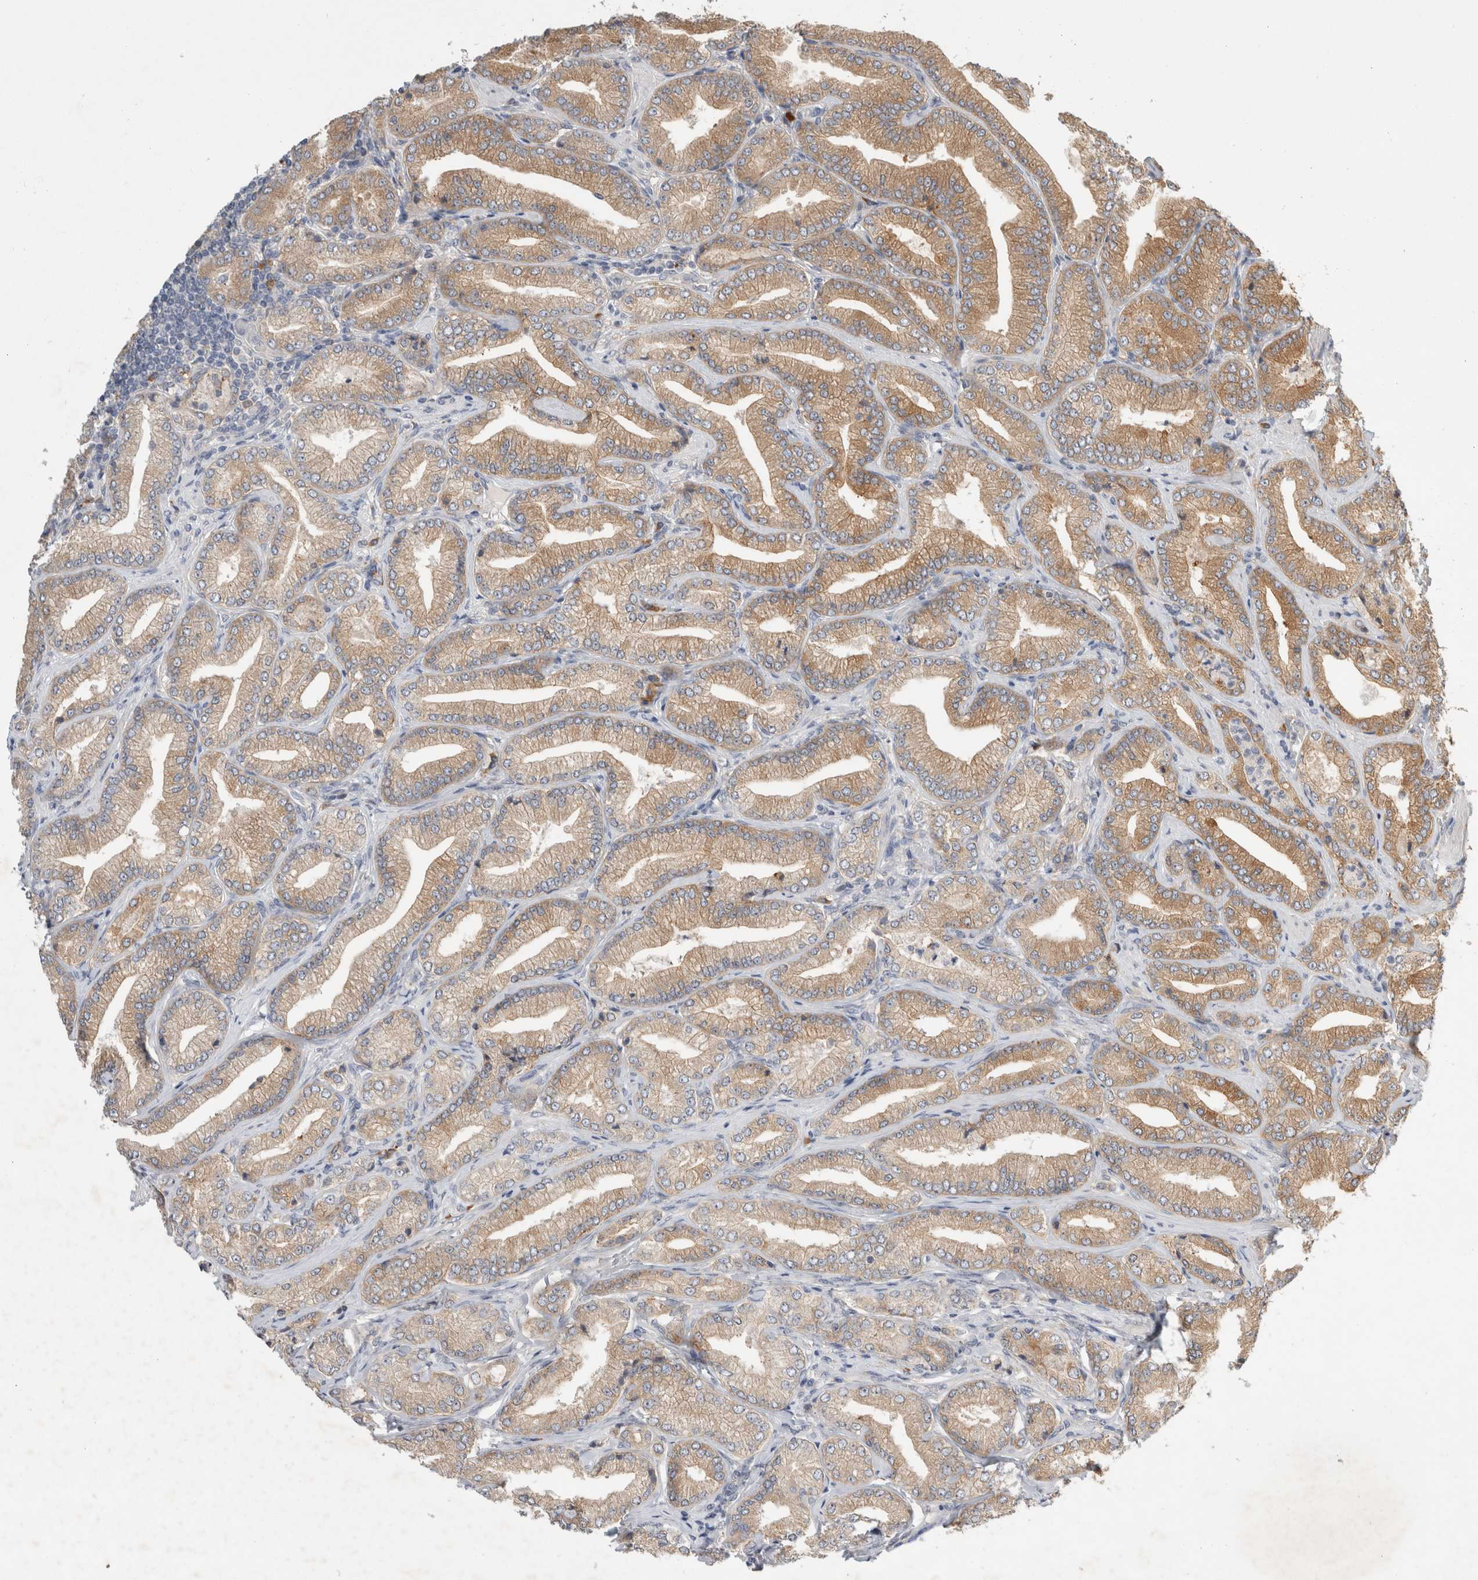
{"staining": {"intensity": "moderate", "quantity": ">75%", "location": "cytoplasmic/membranous"}, "tissue": "prostate cancer", "cell_type": "Tumor cells", "image_type": "cancer", "snomed": [{"axis": "morphology", "description": "Adenocarcinoma, Low grade"}, {"axis": "topography", "description": "Prostate"}], "caption": "Tumor cells exhibit medium levels of moderate cytoplasmic/membranous positivity in about >75% of cells in prostate cancer (low-grade adenocarcinoma).", "gene": "NEDD4L", "patient": {"sex": "male", "age": 62}}